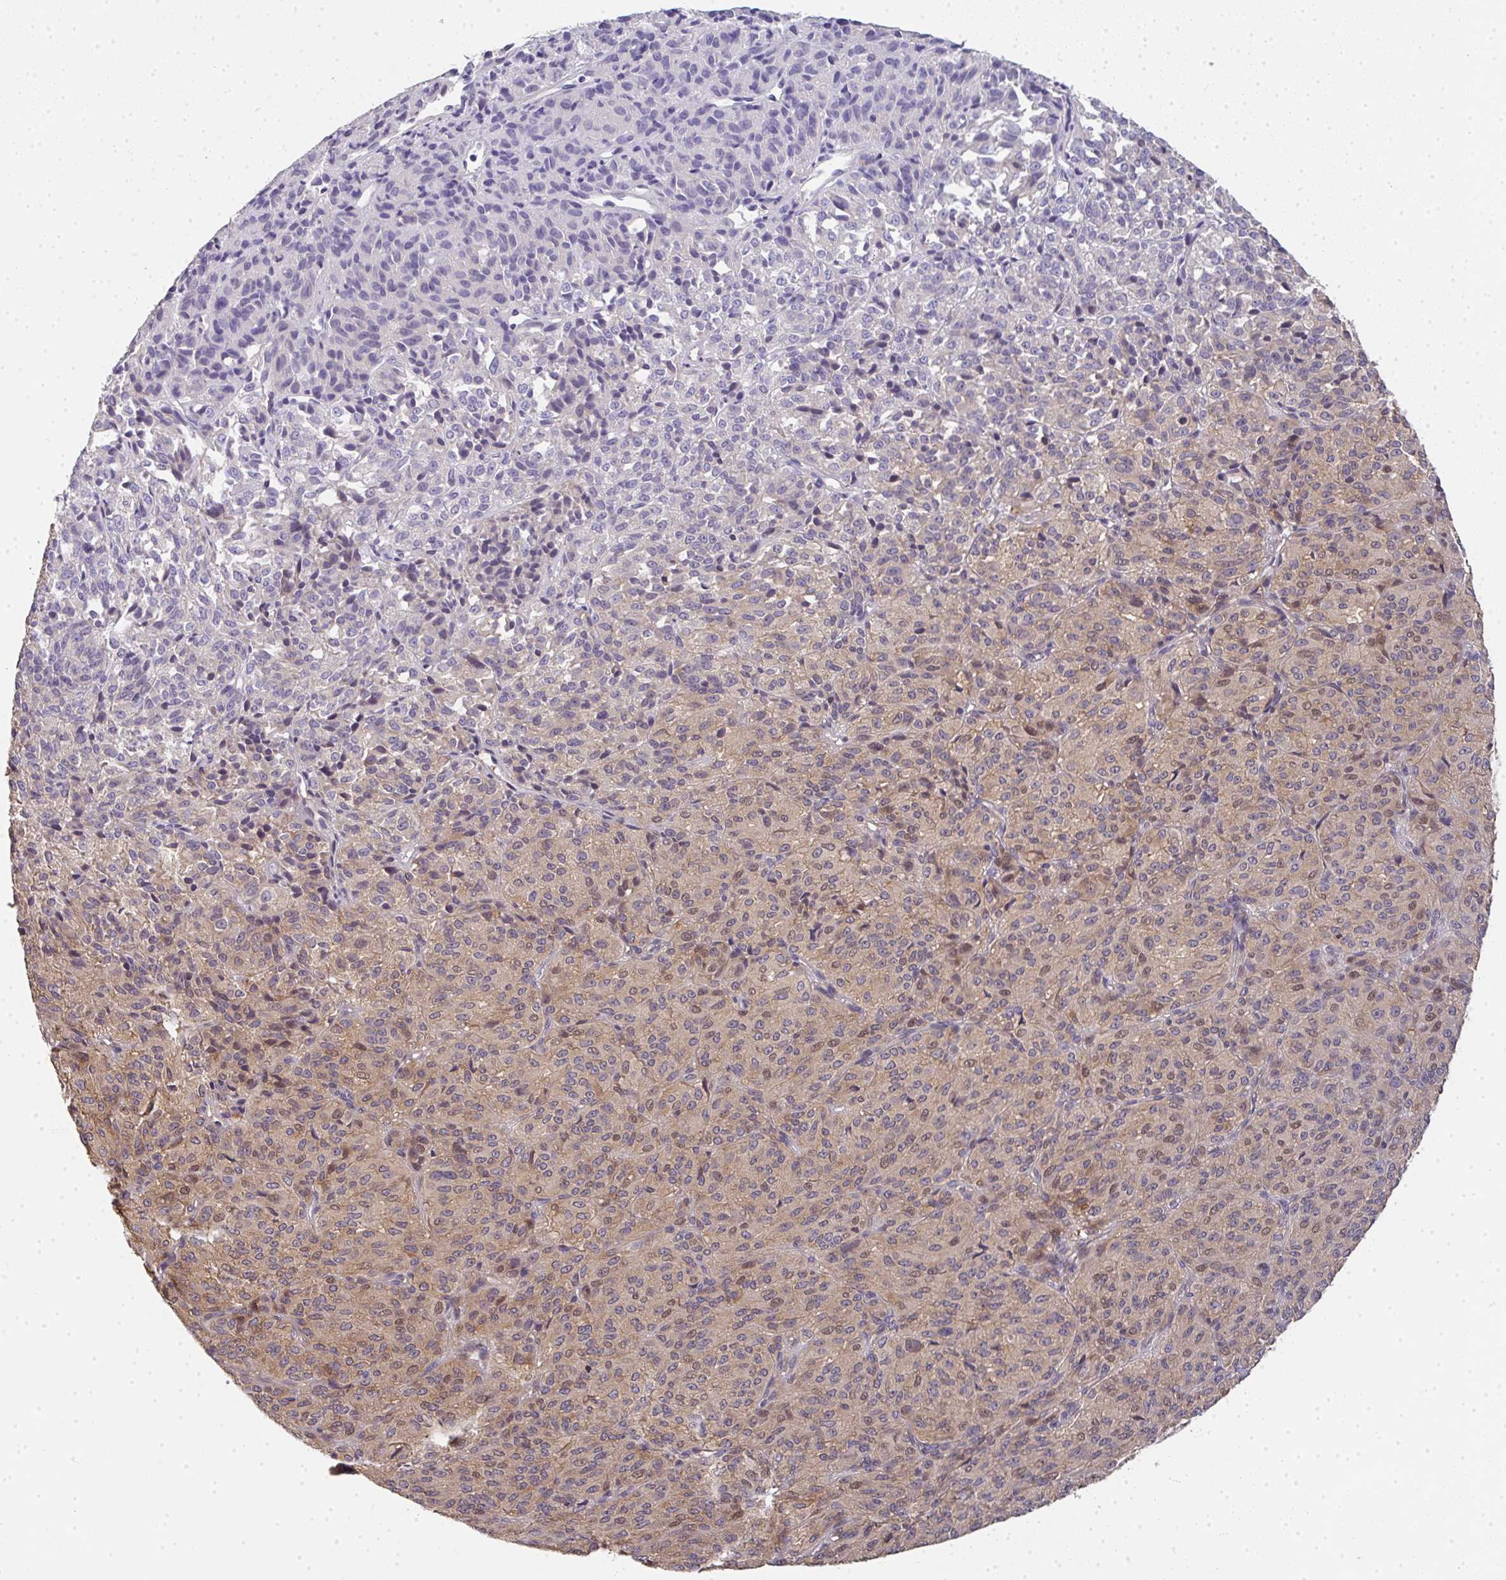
{"staining": {"intensity": "weak", "quantity": "25%-75%", "location": "cytoplasmic/membranous,nuclear"}, "tissue": "melanoma", "cell_type": "Tumor cells", "image_type": "cancer", "snomed": [{"axis": "morphology", "description": "Malignant melanoma, Metastatic site"}, {"axis": "topography", "description": "Brain"}], "caption": "Immunohistochemical staining of human melanoma shows low levels of weak cytoplasmic/membranous and nuclear expression in about 25%-75% of tumor cells. Using DAB (3,3'-diaminobenzidine) (brown) and hematoxylin (blue) stains, captured at high magnification using brightfield microscopy.", "gene": "EEF1AKMT1", "patient": {"sex": "female", "age": 56}}